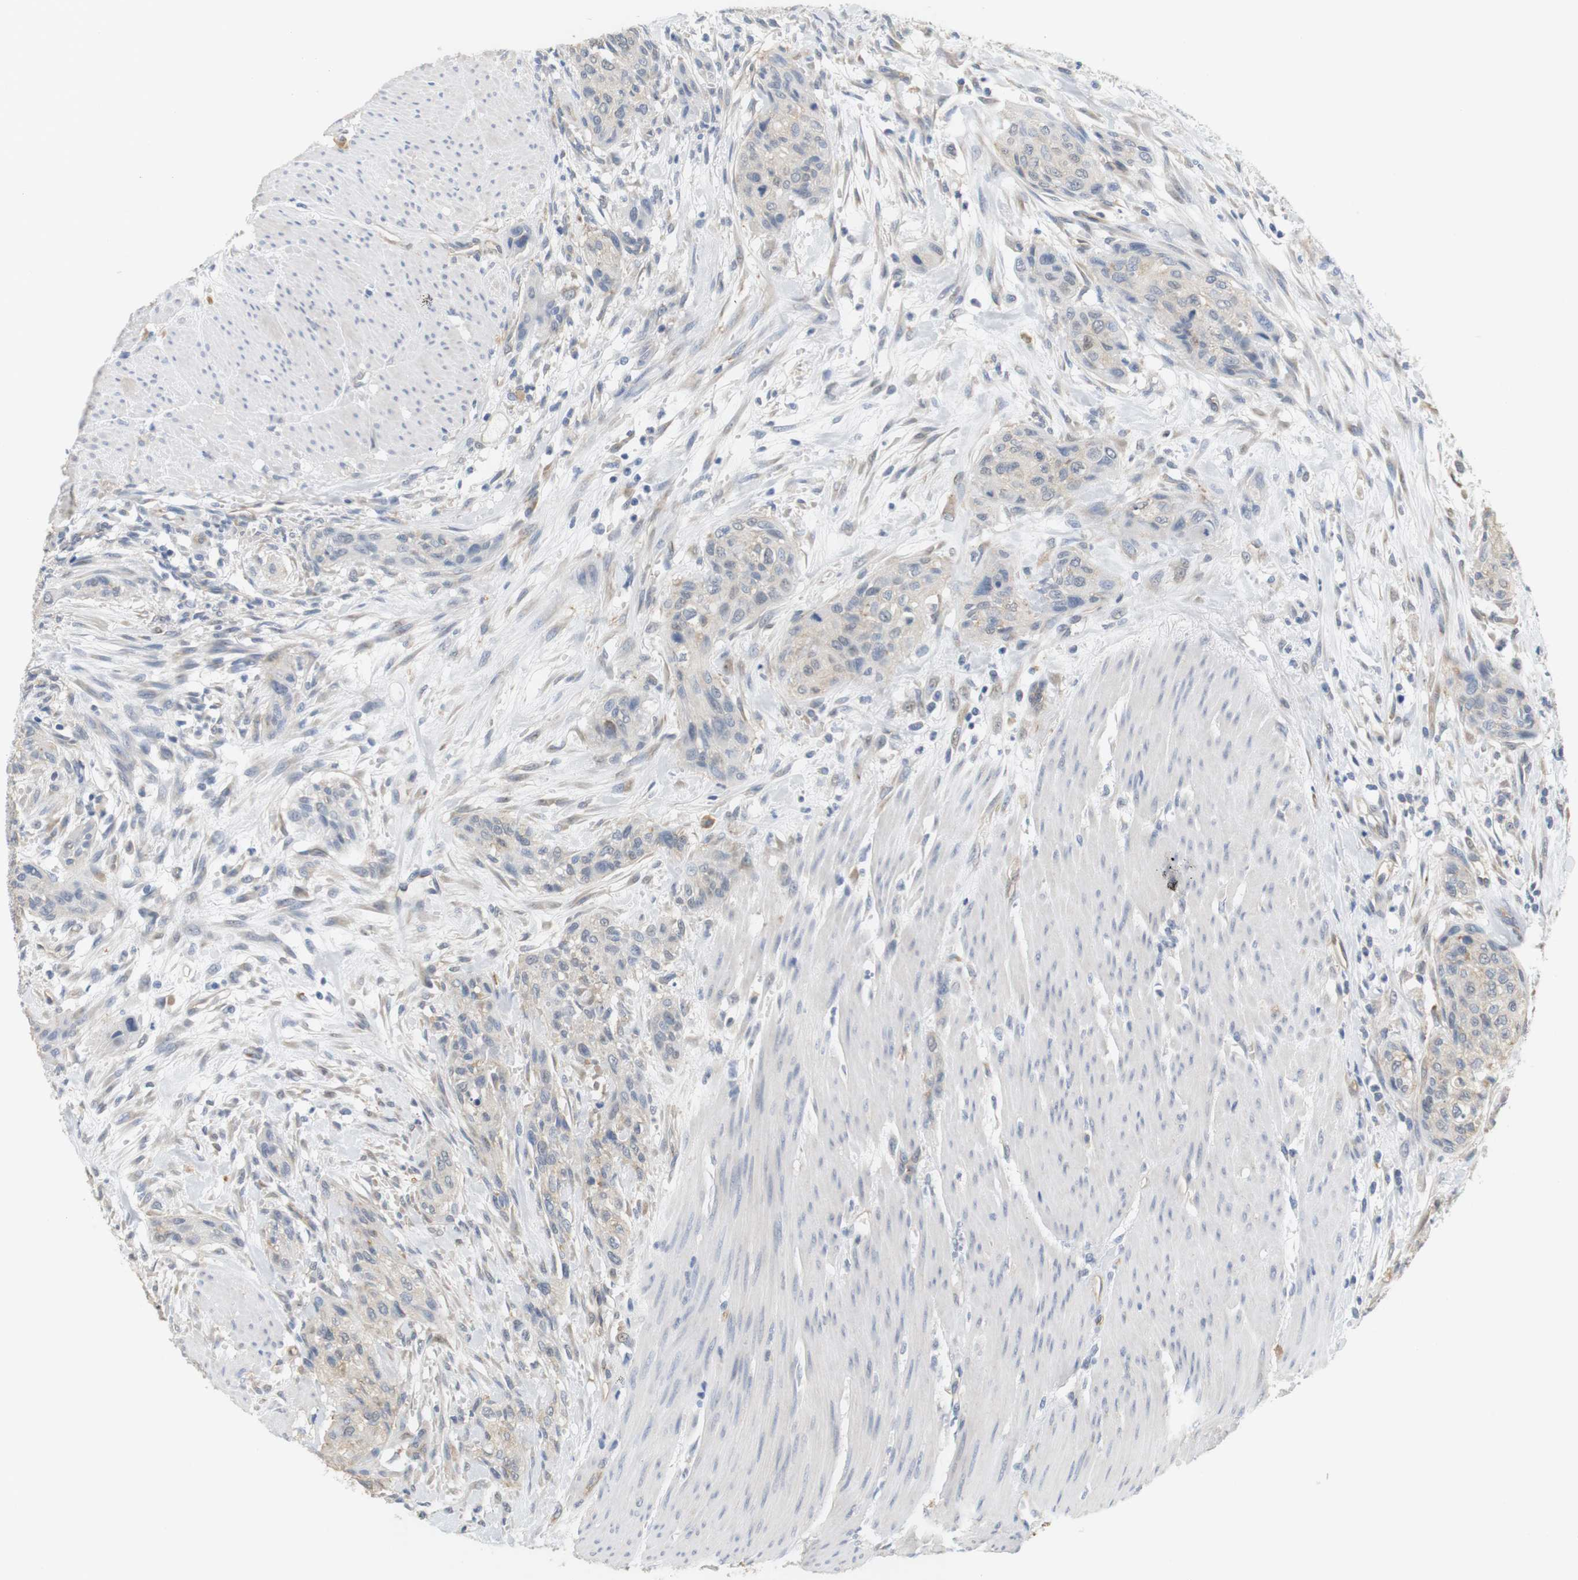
{"staining": {"intensity": "negative", "quantity": "none", "location": "none"}, "tissue": "urothelial cancer", "cell_type": "Tumor cells", "image_type": "cancer", "snomed": [{"axis": "morphology", "description": "Urothelial carcinoma, High grade"}, {"axis": "topography", "description": "Urinary bladder"}], "caption": "Tumor cells show no significant protein expression in high-grade urothelial carcinoma.", "gene": "OSR1", "patient": {"sex": "male", "age": 35}}